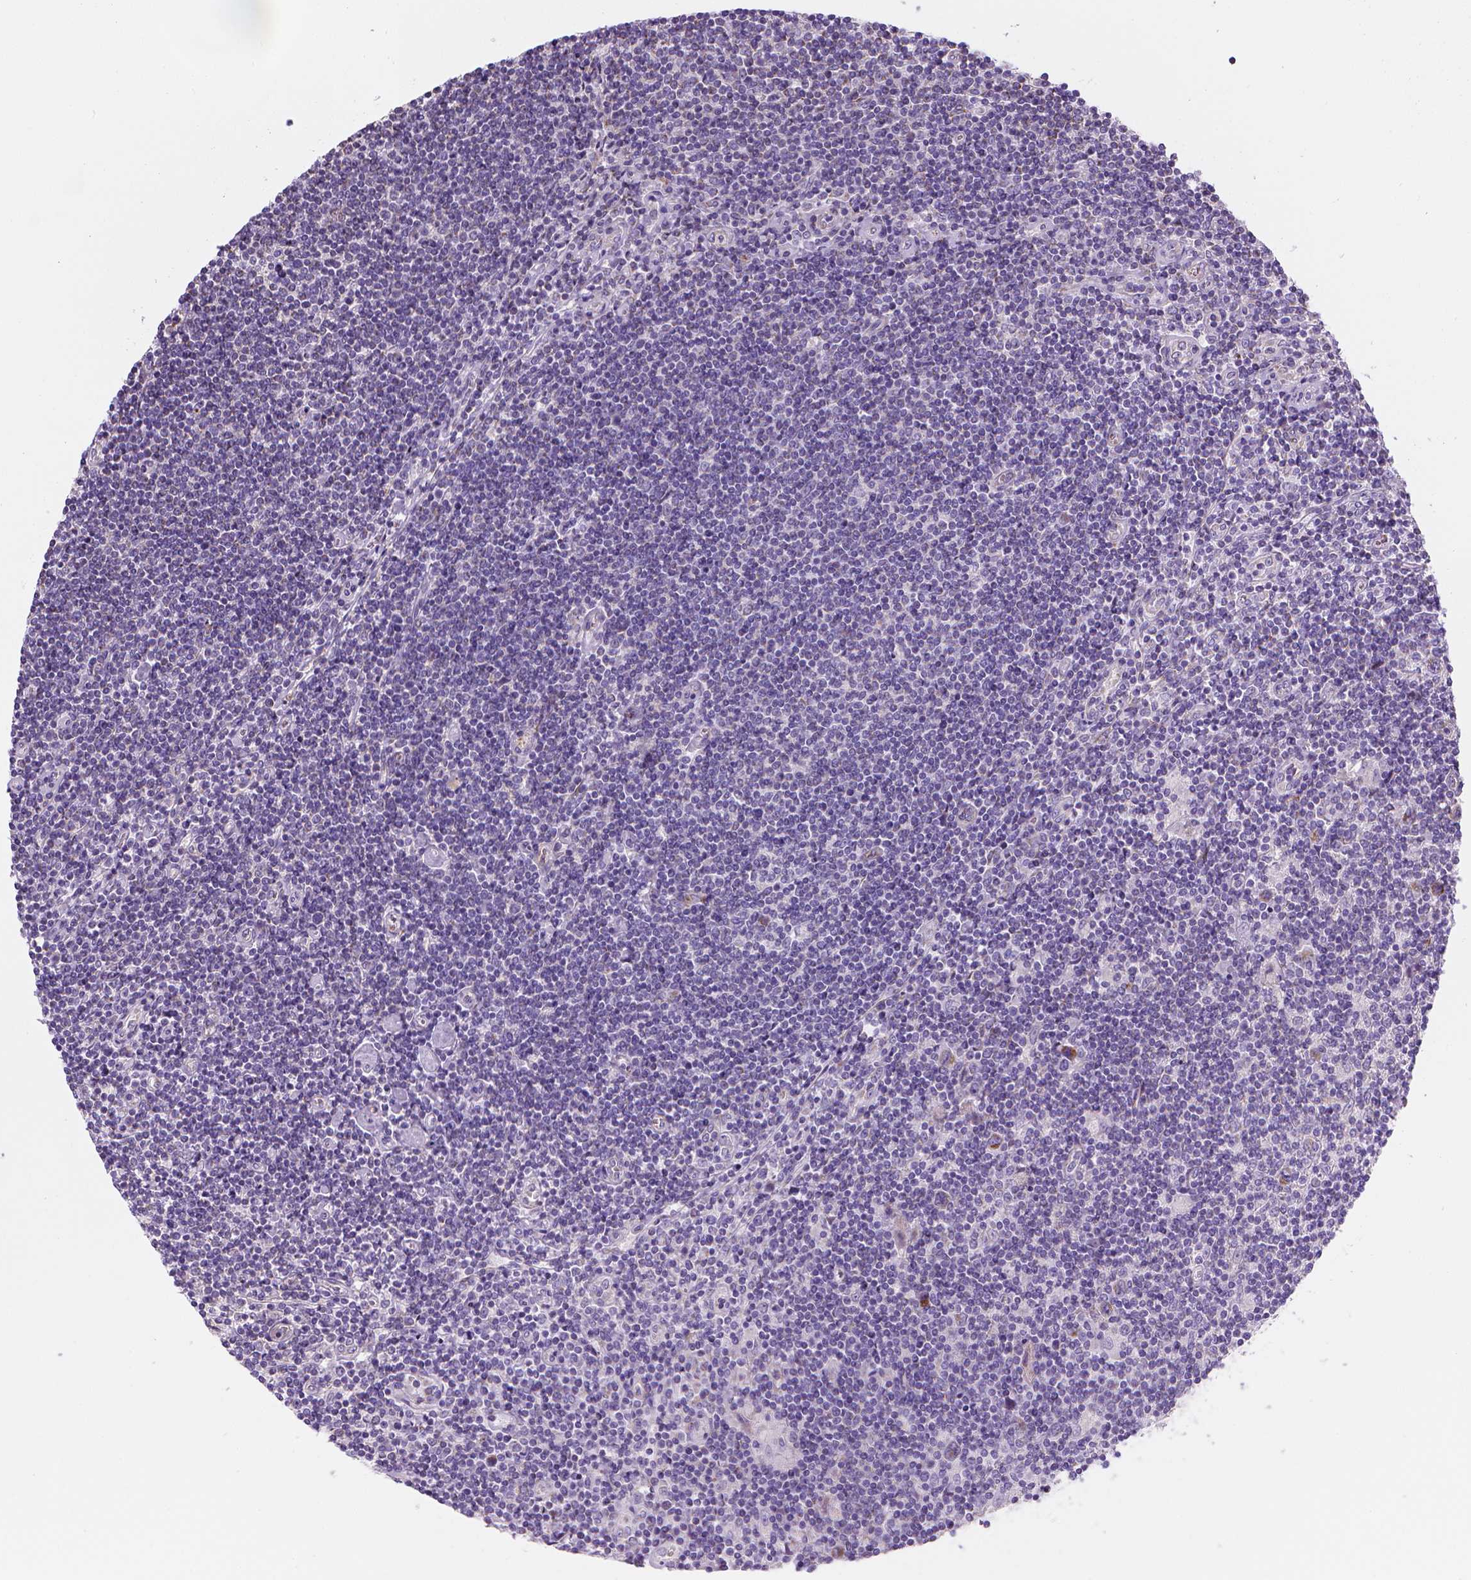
{"staining": {"intensity": "negative", "quantity": "none", "location": "none"}, "tissue": "lymphoma", "cell_type": "Tumor cells", "image_type": "cancer", "snomed": [{"axis": "morphology", "description": "Hodgkin's disease, NOS"}, {"axis": "topography", "description": "Lymph node"}], "caption": "Protein analysis of Hodgkin's disease demonstrates no significant expression in tumor cells.", "gene": "CES2", "patient": {"sex": "male", "age": 40}}